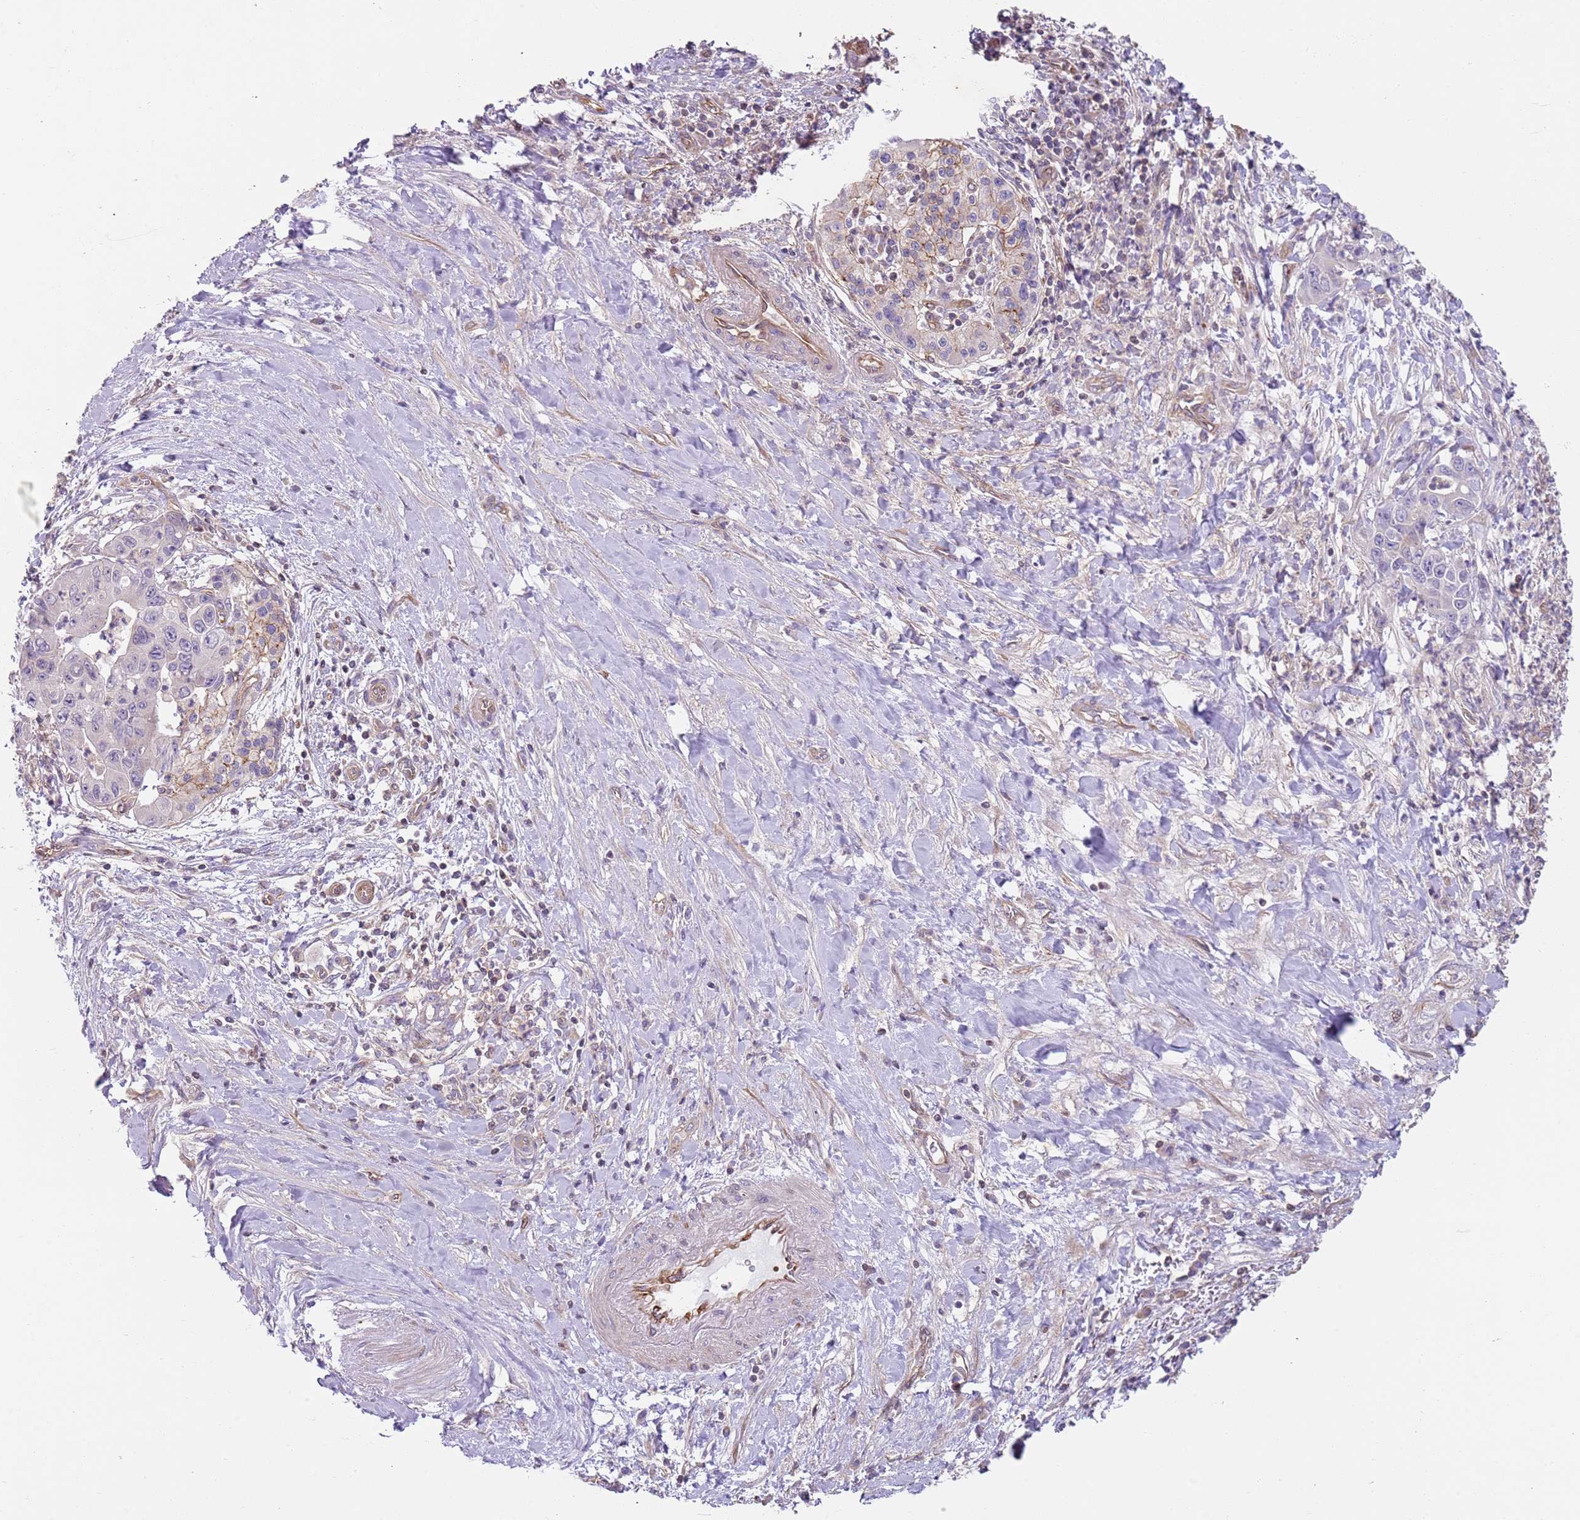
{"staining": {"intensity": "negative", "quantity": "none", "location": "none"}, "tissue": "pancreatic cancer", "cell_type": "Tumor cells", "image_type": "cancer", "snomed": [{"axis": "morphology", "description": "Adenocarcinoma, NOS"}, {"axis": "topography", "description": "Pancreas"}], "caption": "High magnification brightfield microscopy of pancreatic cancer stained with DAB (3,3'-diaminobenzidine) (brown) and counterstained with hematoxylin (blue): tumor cells show no significant positivity.", "gene": "GNAI3", "patient": {"sex": "male", "age": 73}}